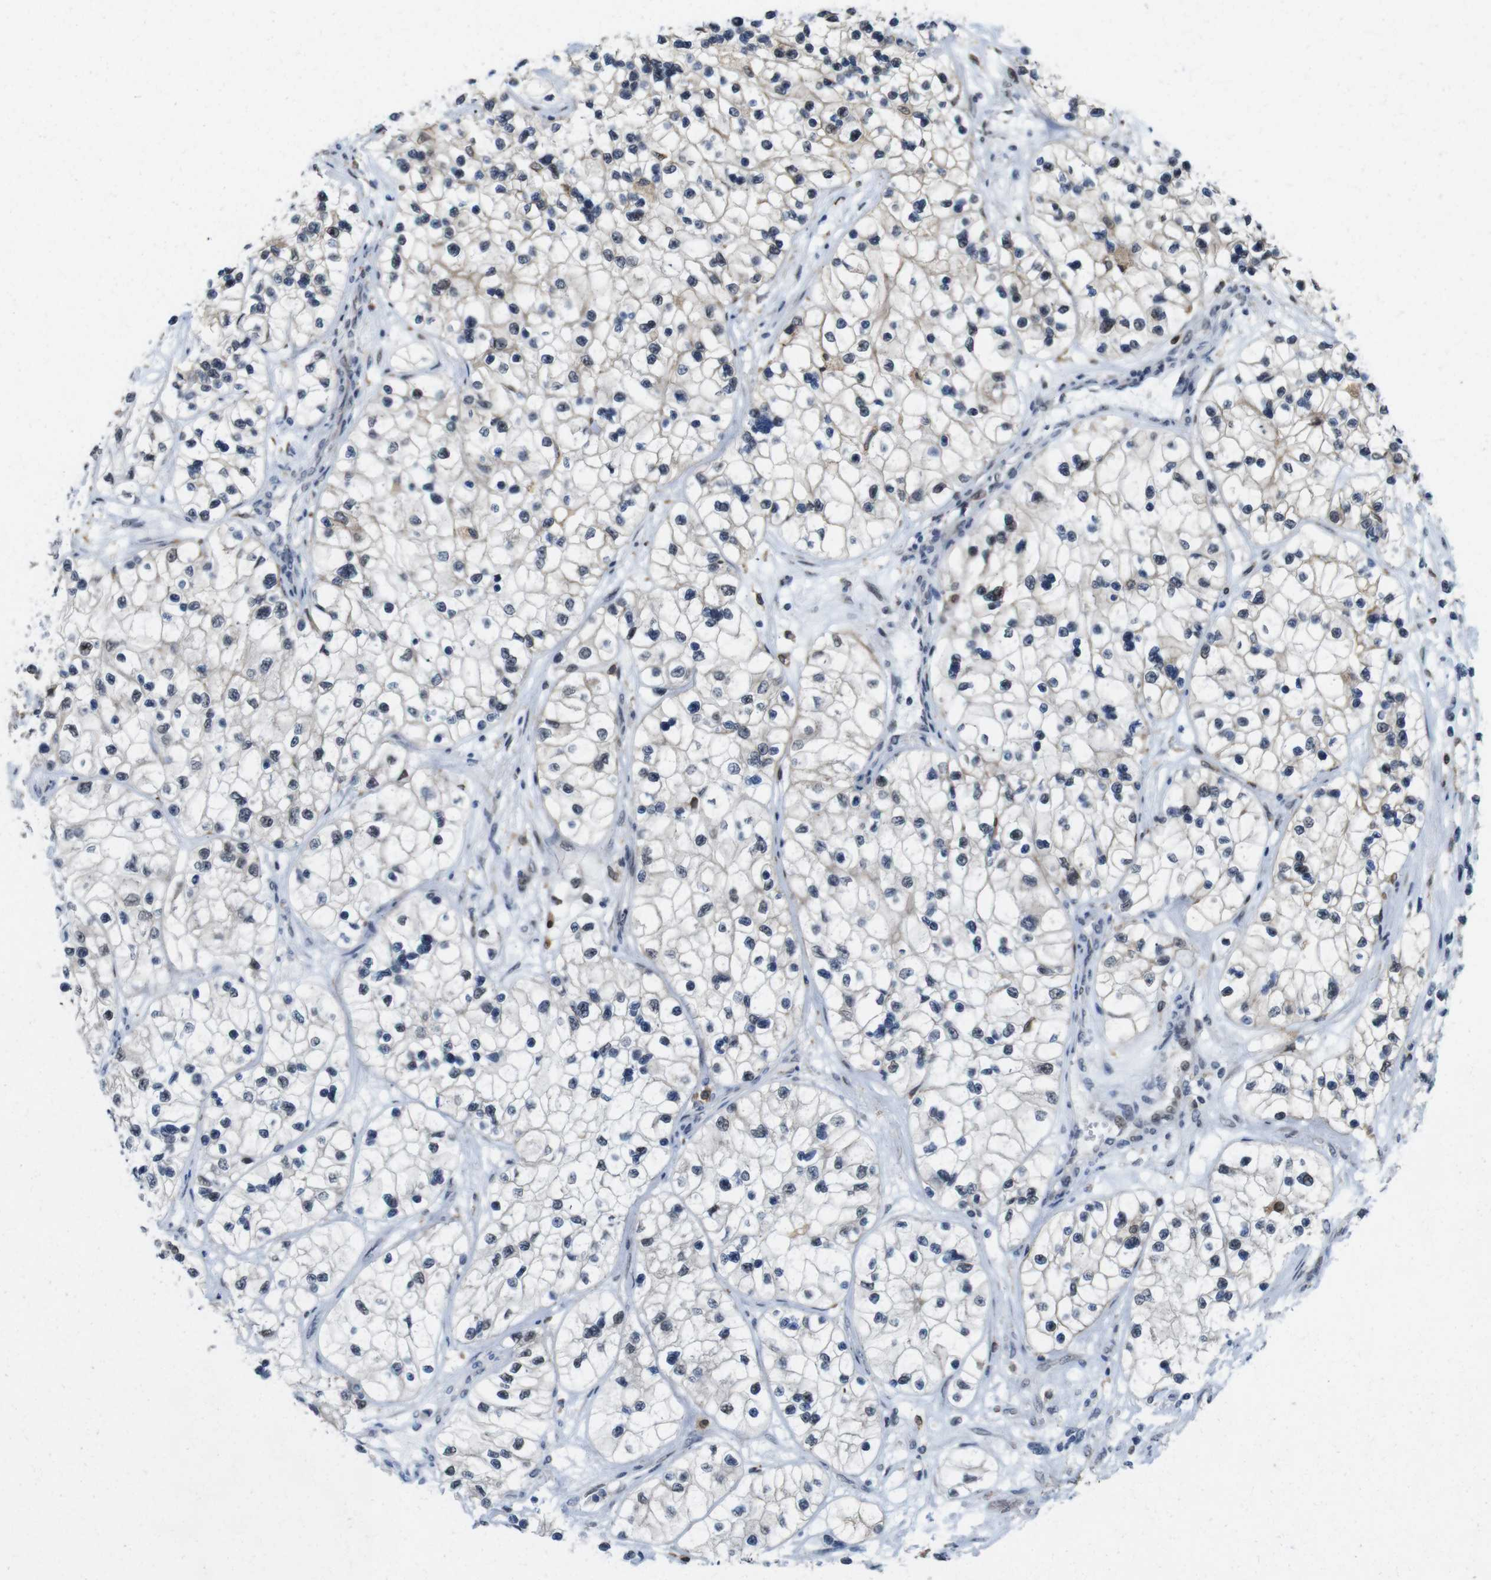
{"staining": {"intensity": "weak", "quantity": "25%-75%", "location": "cytoplasmic/membranous,nuclear"}, "tissue": "renal cancer", "cell_type": "Tumor cells", "image_type": "cancer", "snomed": [{"axis": "morphology", "description": "Adenocarcinoma, NOS"}, {"axis": "topography", "description": "Kidney"}], "caption": "Weak cytoplasmic/membranous and nuclear expression for a protein is identified in approximately 25%-75% of tumor cells of renal adenocarcinoma using immunohistochemistry (IHC).", "gene": "PNMA8A", "patient": {"sex": "female", "age": 57}}